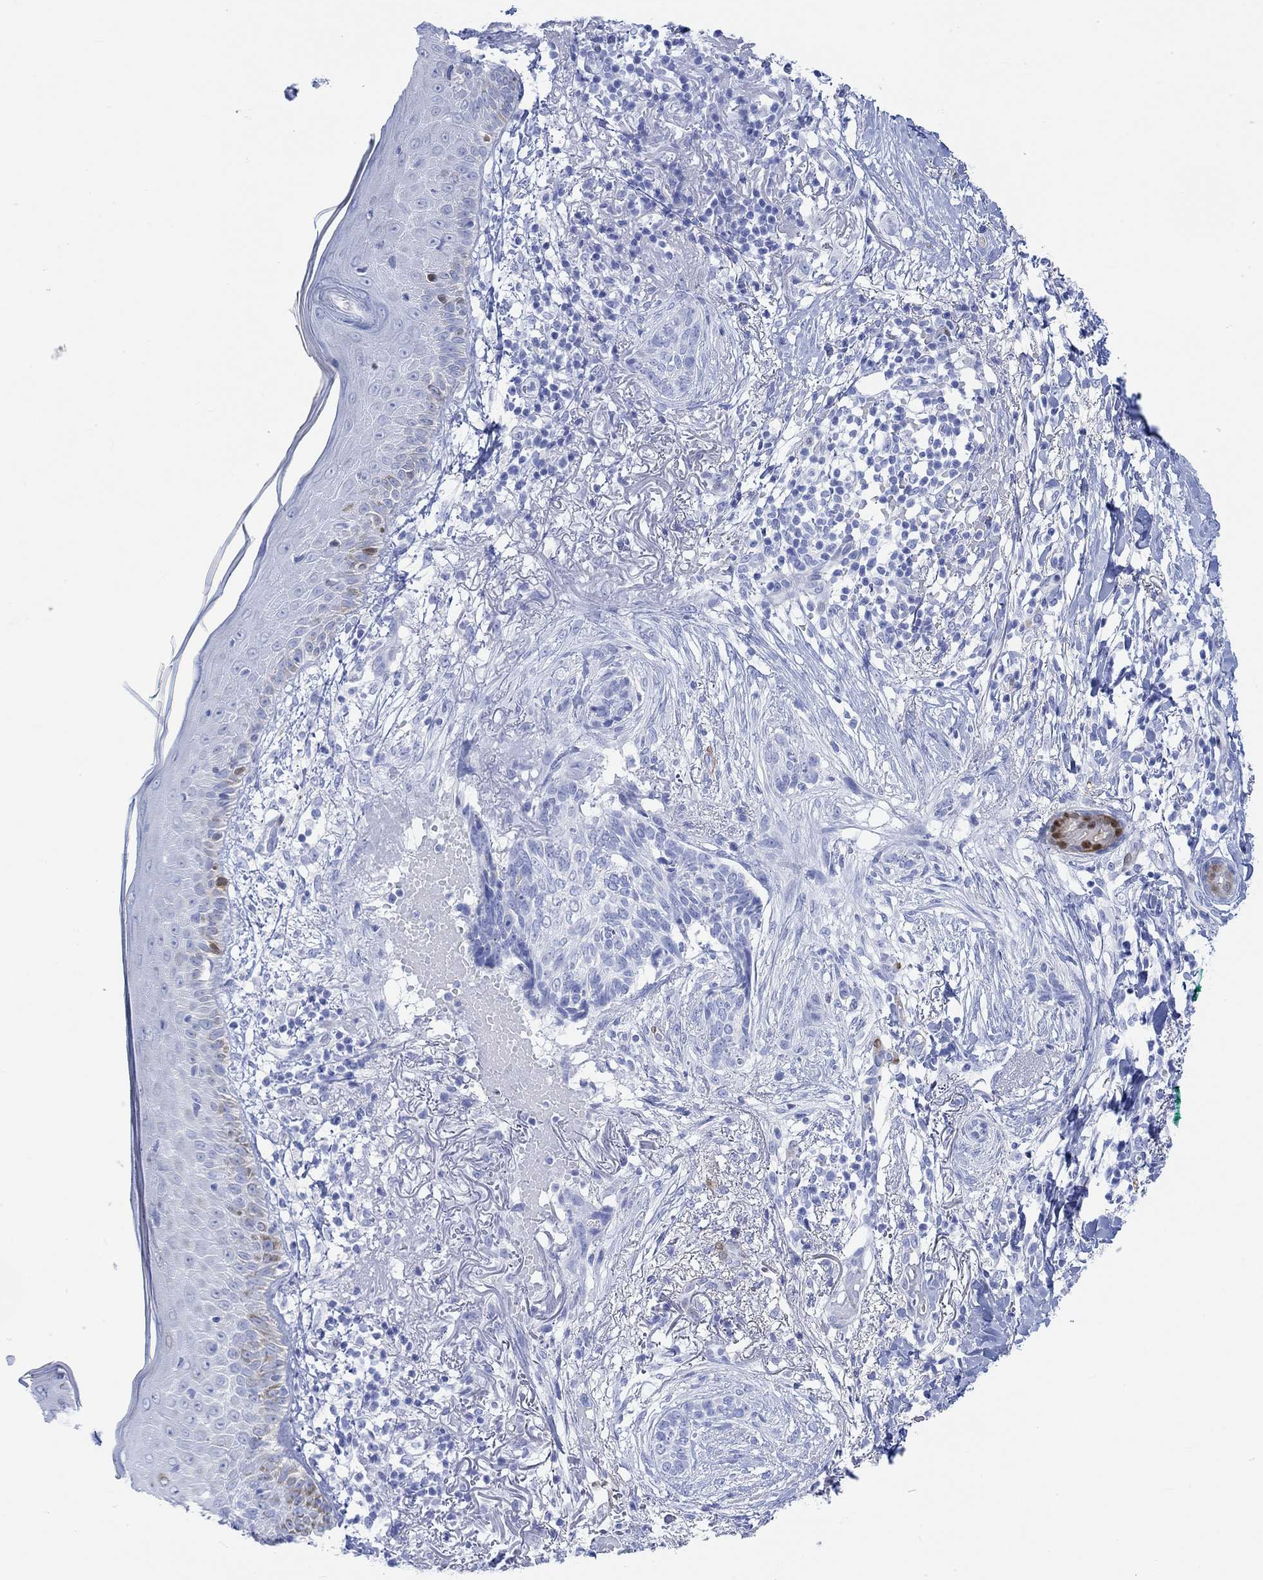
{"staining": {"intensity": "negative", "quantity": "none", "location": "none"}, "tissue": "skin cancer", "cell_type": "Tumor cells", "image_type": "cancer", "snomed": [{"axis": "morphology", "description": "Normal tissue, NOS"}, {"axis": "morphology", "description": "Basal cell carcinoma"}, {"axis": "topography", "description": "Skin"}], "caption": "Image shows no protein positivity in tumor cells of skin cancer (basal cell carcinoma) tissue.", "gene": "TPPP3", "patient": {"sex": "male", "age": 84}}